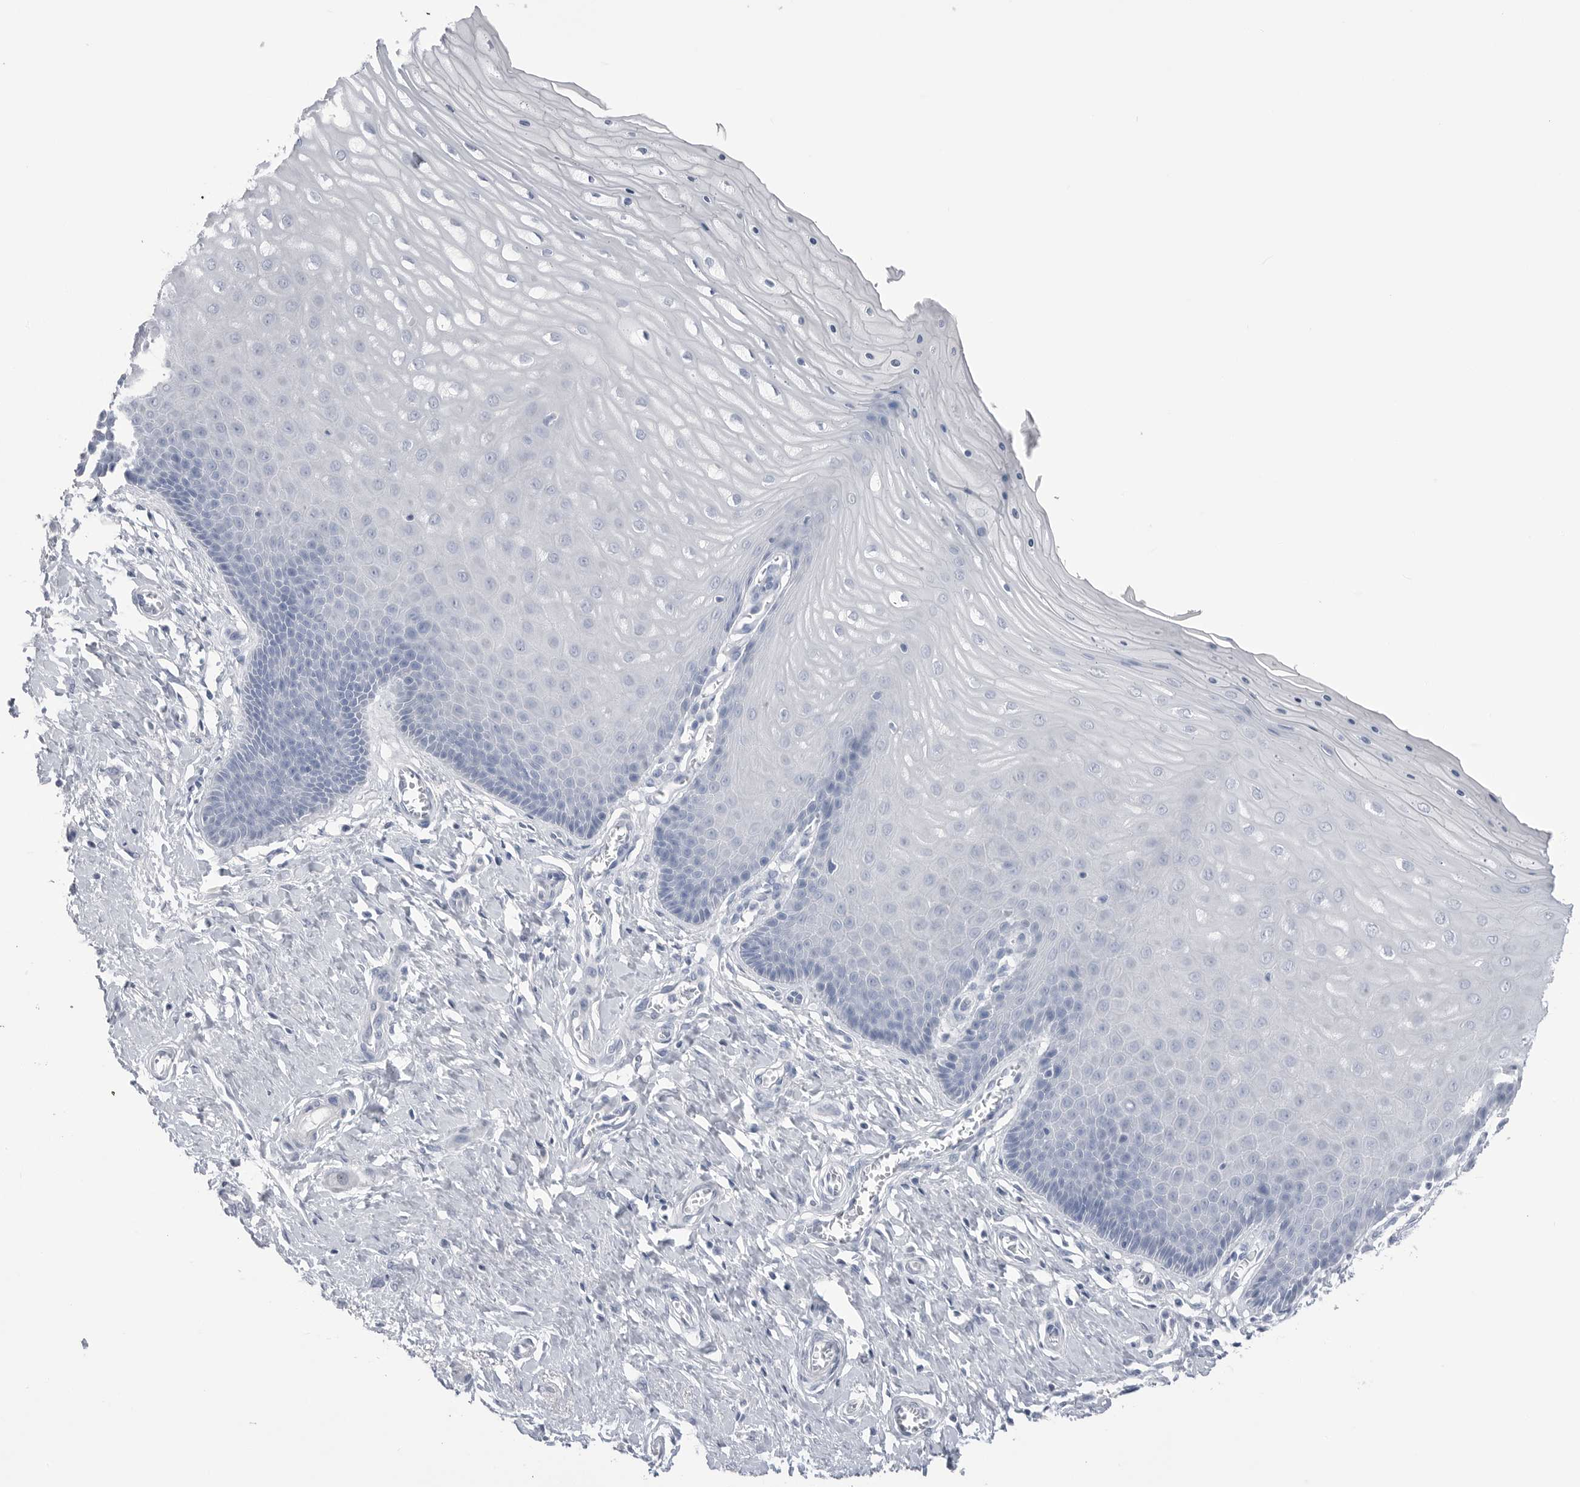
{"staining": {"intensity": "negative", "quantity": "none", "location": "none"}, "tissue": "cervix", "cell_type": "Glandular cells", "image_type": "normal", "snomed": [{"axis": "morphology", "description": "Normal tissue, NOS"}, {"axis": "topography", "description": "Cervix"}], "caption": "High magnification brightfield microscopy of benign cervix stained with DAB (brown) and counterstained with hematoxylin (blue): glandular cells show no significant staining. (DAB (3,3'-diaminobenzidine) immunohistochemistry (IHC) with hematoxylin counter stain).", "gene": "ABHD12", "patient": {"sex": "female", "age": 55}}